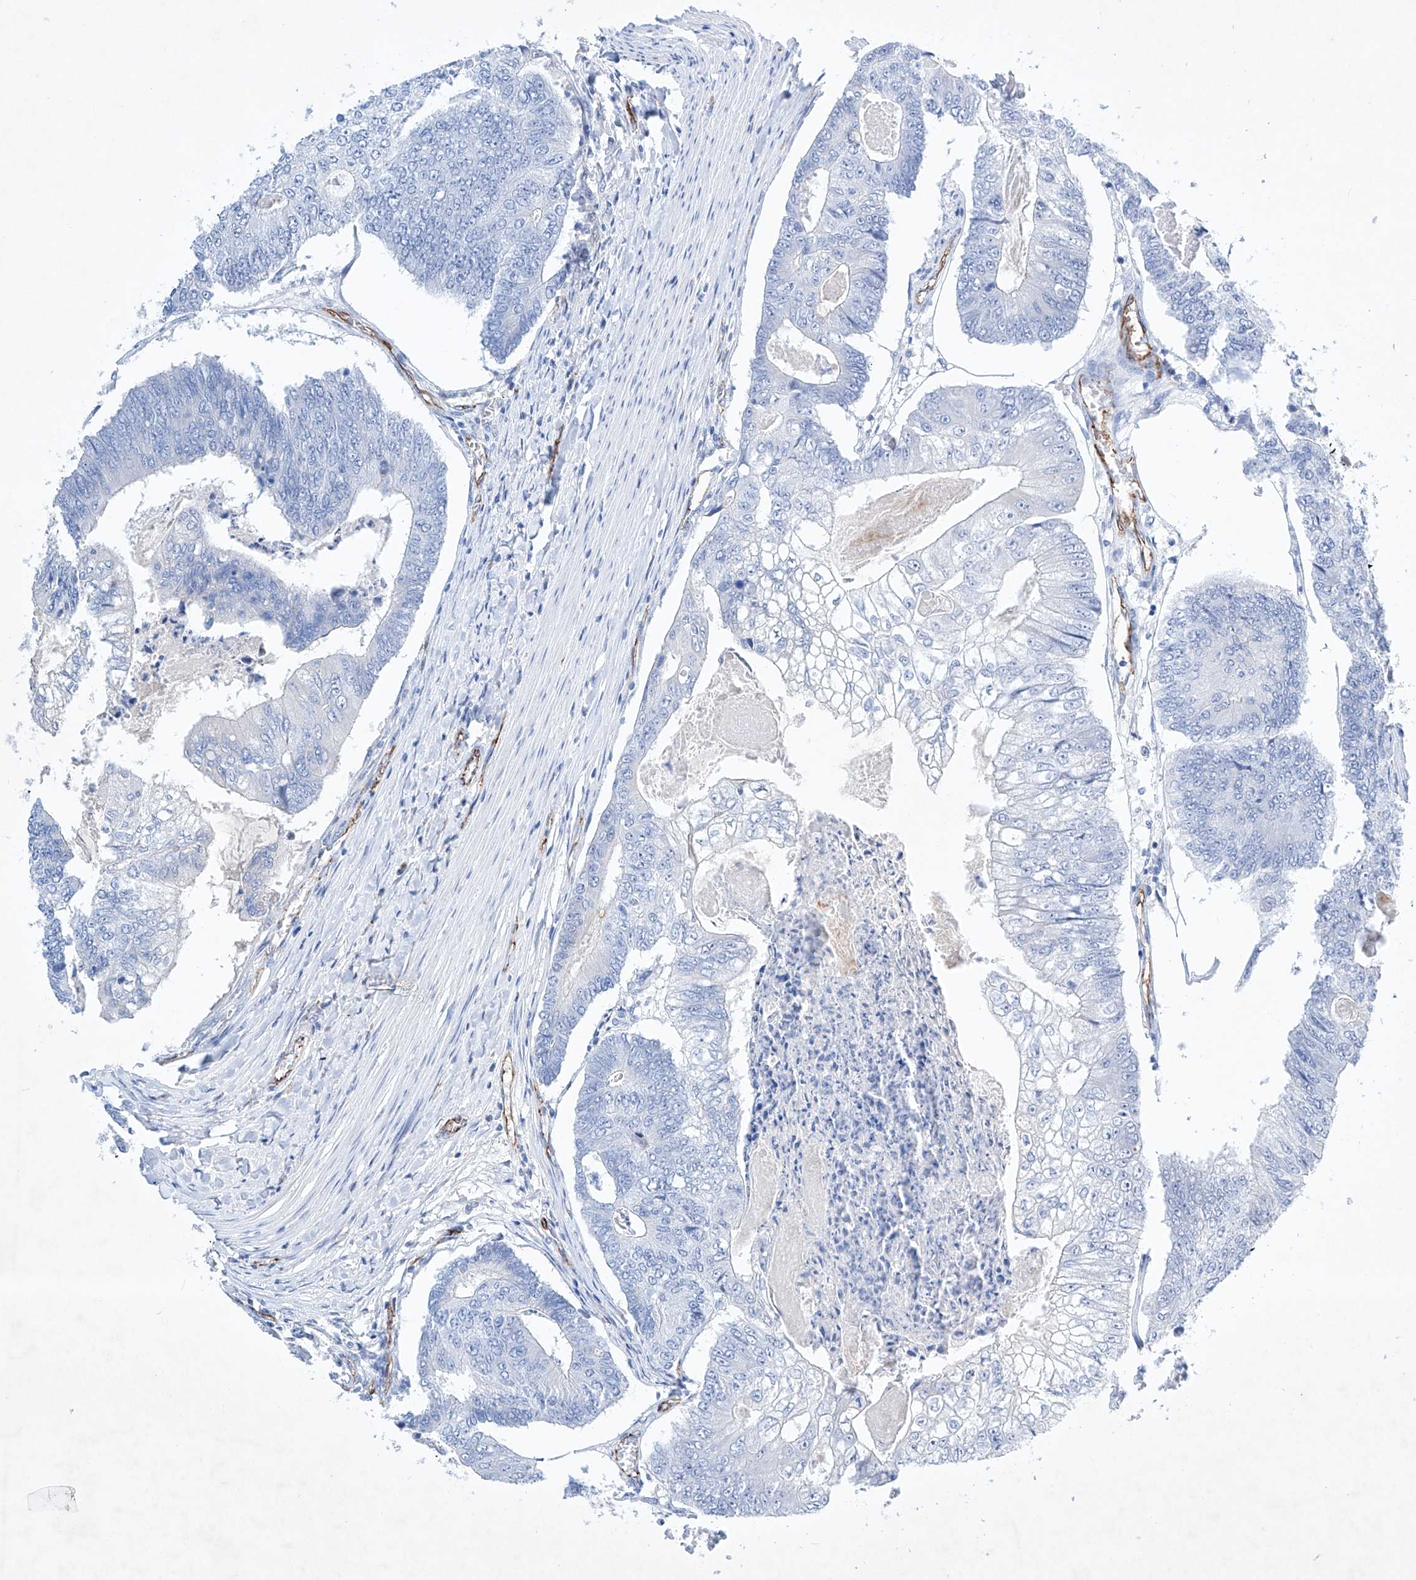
{"staining": {"intensity": "negative", "quantity": "none", "location": "none"}, "tissue": "colorectal cancer", "cell_type": "Tumor cells", "image_type": "cancer", "snomed": [{"axis": "morphology", "description": "Adenocarcinoma, NOS"}, {"axis": "topography", "description": "Colon"}], "caption": "This is an IHC photomicrograph of human colorectal adenocarcinoma. There is no staining in tumor cells.", "gene": "ETV7", "patient": {"sex": "female", "age": 67}}